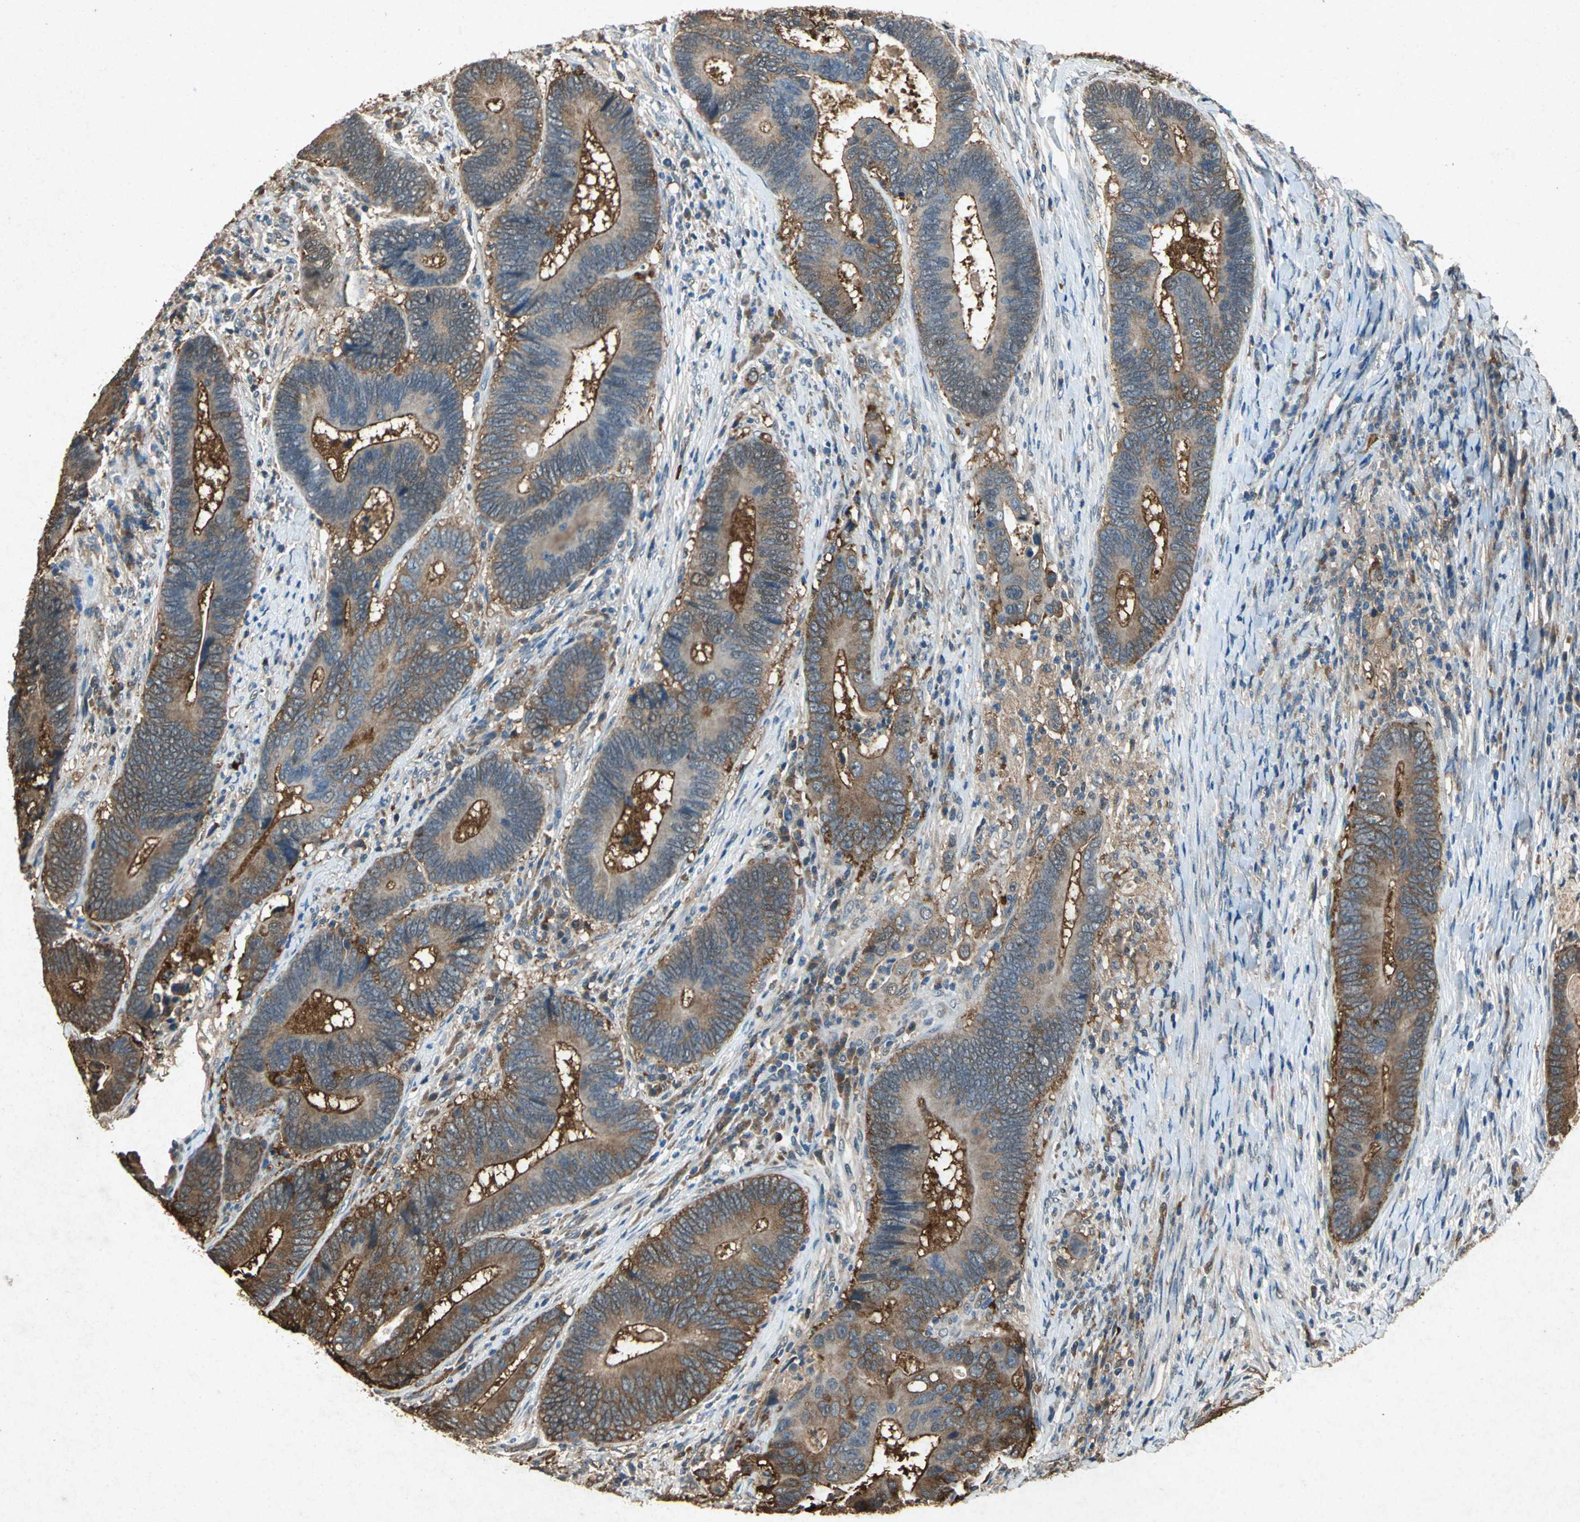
{"staining": {"intensity": "moderate", "quantity": ">75%", "location": "cytoplasmic/membranous"}, "tissue": "colorectal cancer", "cell_type": "Tumor cells", "image_type": "cancer", "snomed": [{"axis": "morphology", "description": "Adenocarcinoma, NOS"}, {"axis": "topography", "description": "Colon"}], "caption": "Moderate cytoplasmic/membranous expression is appreciated in about >75% of tumor cells in colorectal cancer.", "gene": "HSP90AB1", "patient": {"sex": "female", "age": 78}}